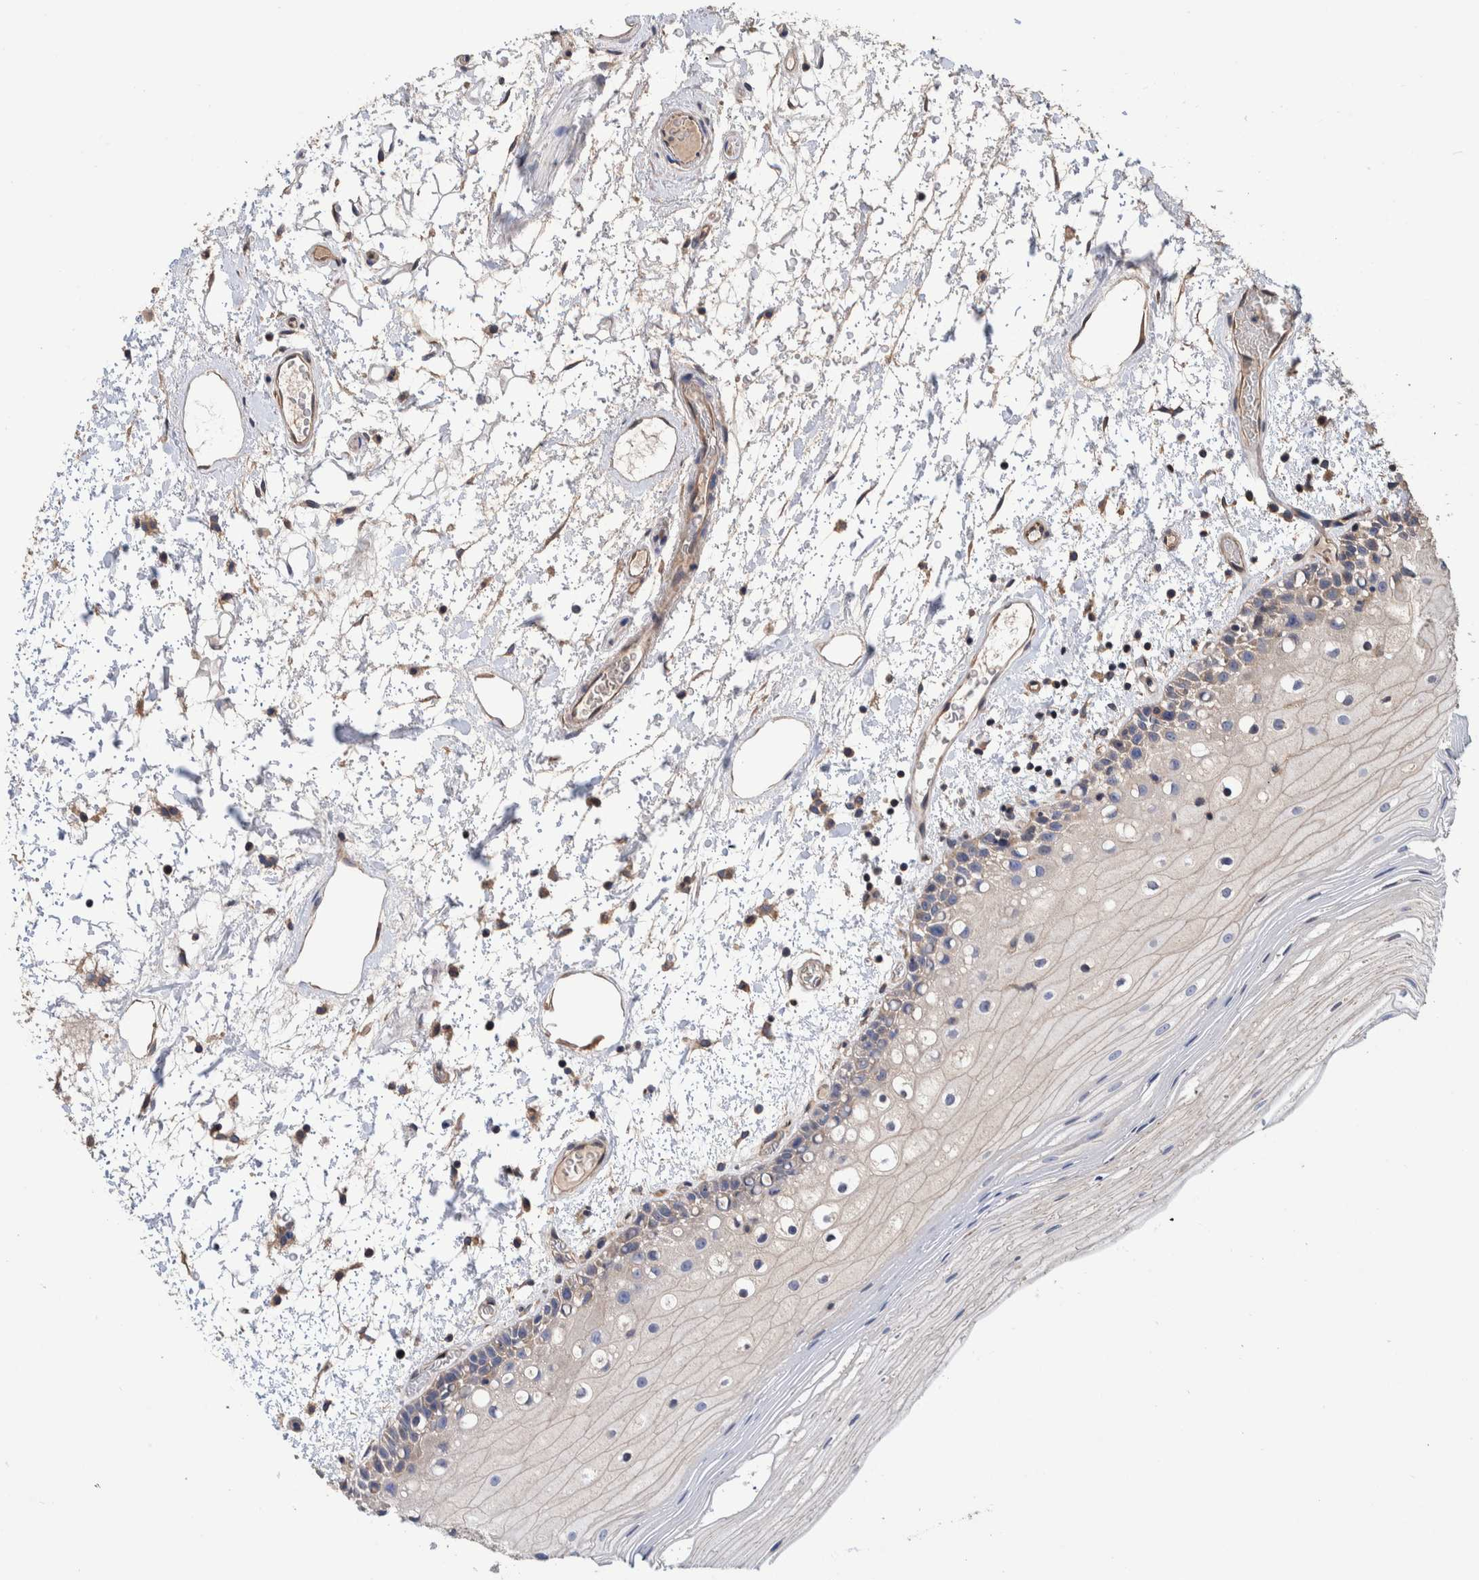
{"staining": {"intensity": "weak", "quantity": "<25%", "location": "cytoplasmic/membranous"}, "tissue": "oral mucosa", "cell_type": "Squamous epithelial cells", "image_type": "normal", "snomed": [{"axis": "morphology", "description": "Normal tissue, NOS"}, {"axis": "topography", "description": "Oral tissue"}], "caption": "A micrograph of oral mucosa stained for a protein shows no brown staining in squamous epithelial cells.", "gene": "SLC45A4", "patient": {"sex": "male", "age": 52}}